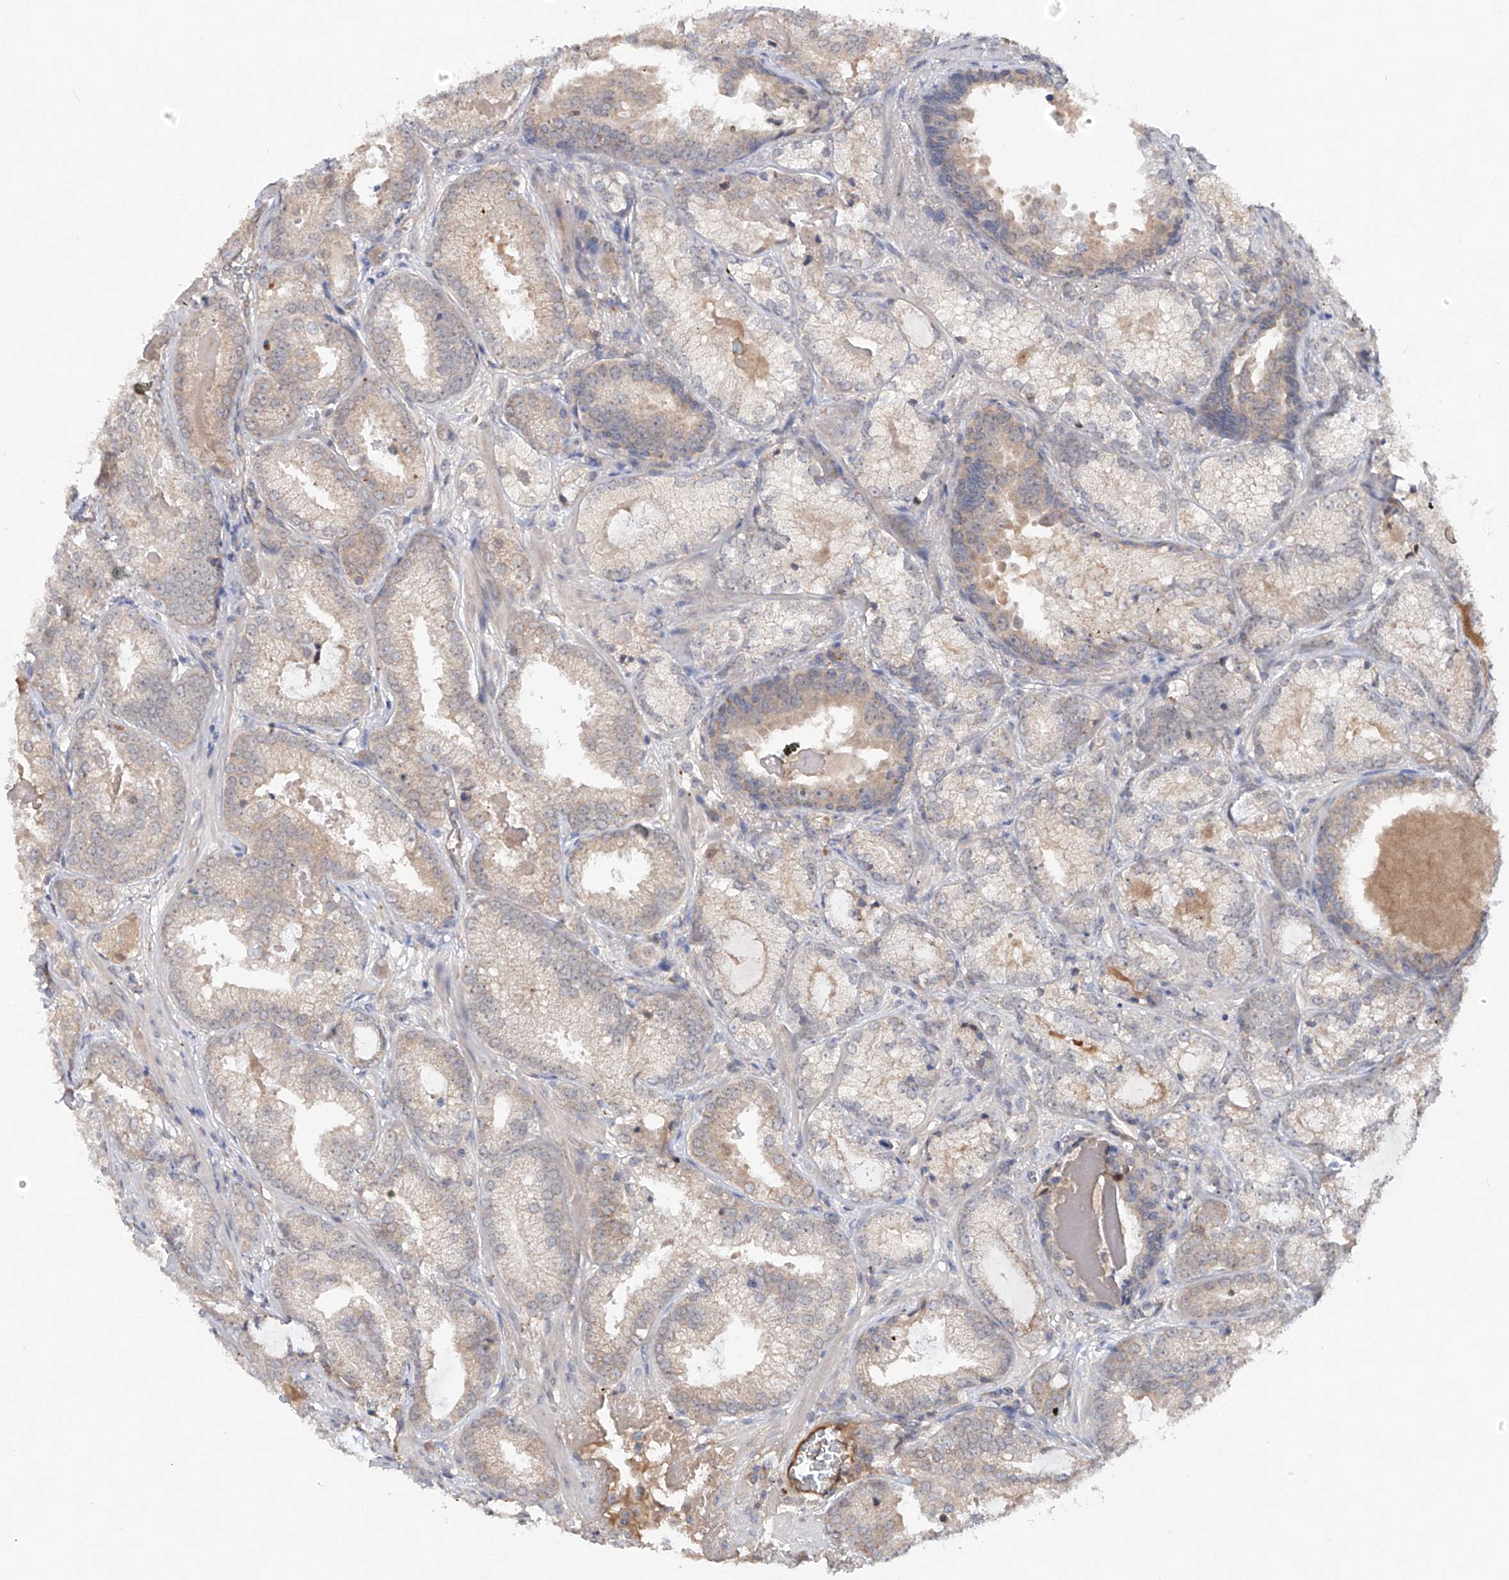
{"staining": {"intensity": "weak", "quantity": "<25%", "location": "cytoplasmic/membranous"}, "tissue": "prostate cancer", "cell_type": "Tumor cells", "image_type": "cancer", "snomed": [{"axis": "morphology", "description": "Normal morphology"}, {"axis": "morphology", "description": "Adenocarcinoma, Low grade"}, {"axis": "topography", "description": "Prostate"}], "caption": "This is a micrograph of immunohistochemistry (IHC) staining of prostate cancer (adenocarcinoma (low-grade)), which shows no positivity in tumor cells.", "gene": "FAM135A", "patient": {"sex": "male", "age": 72}}